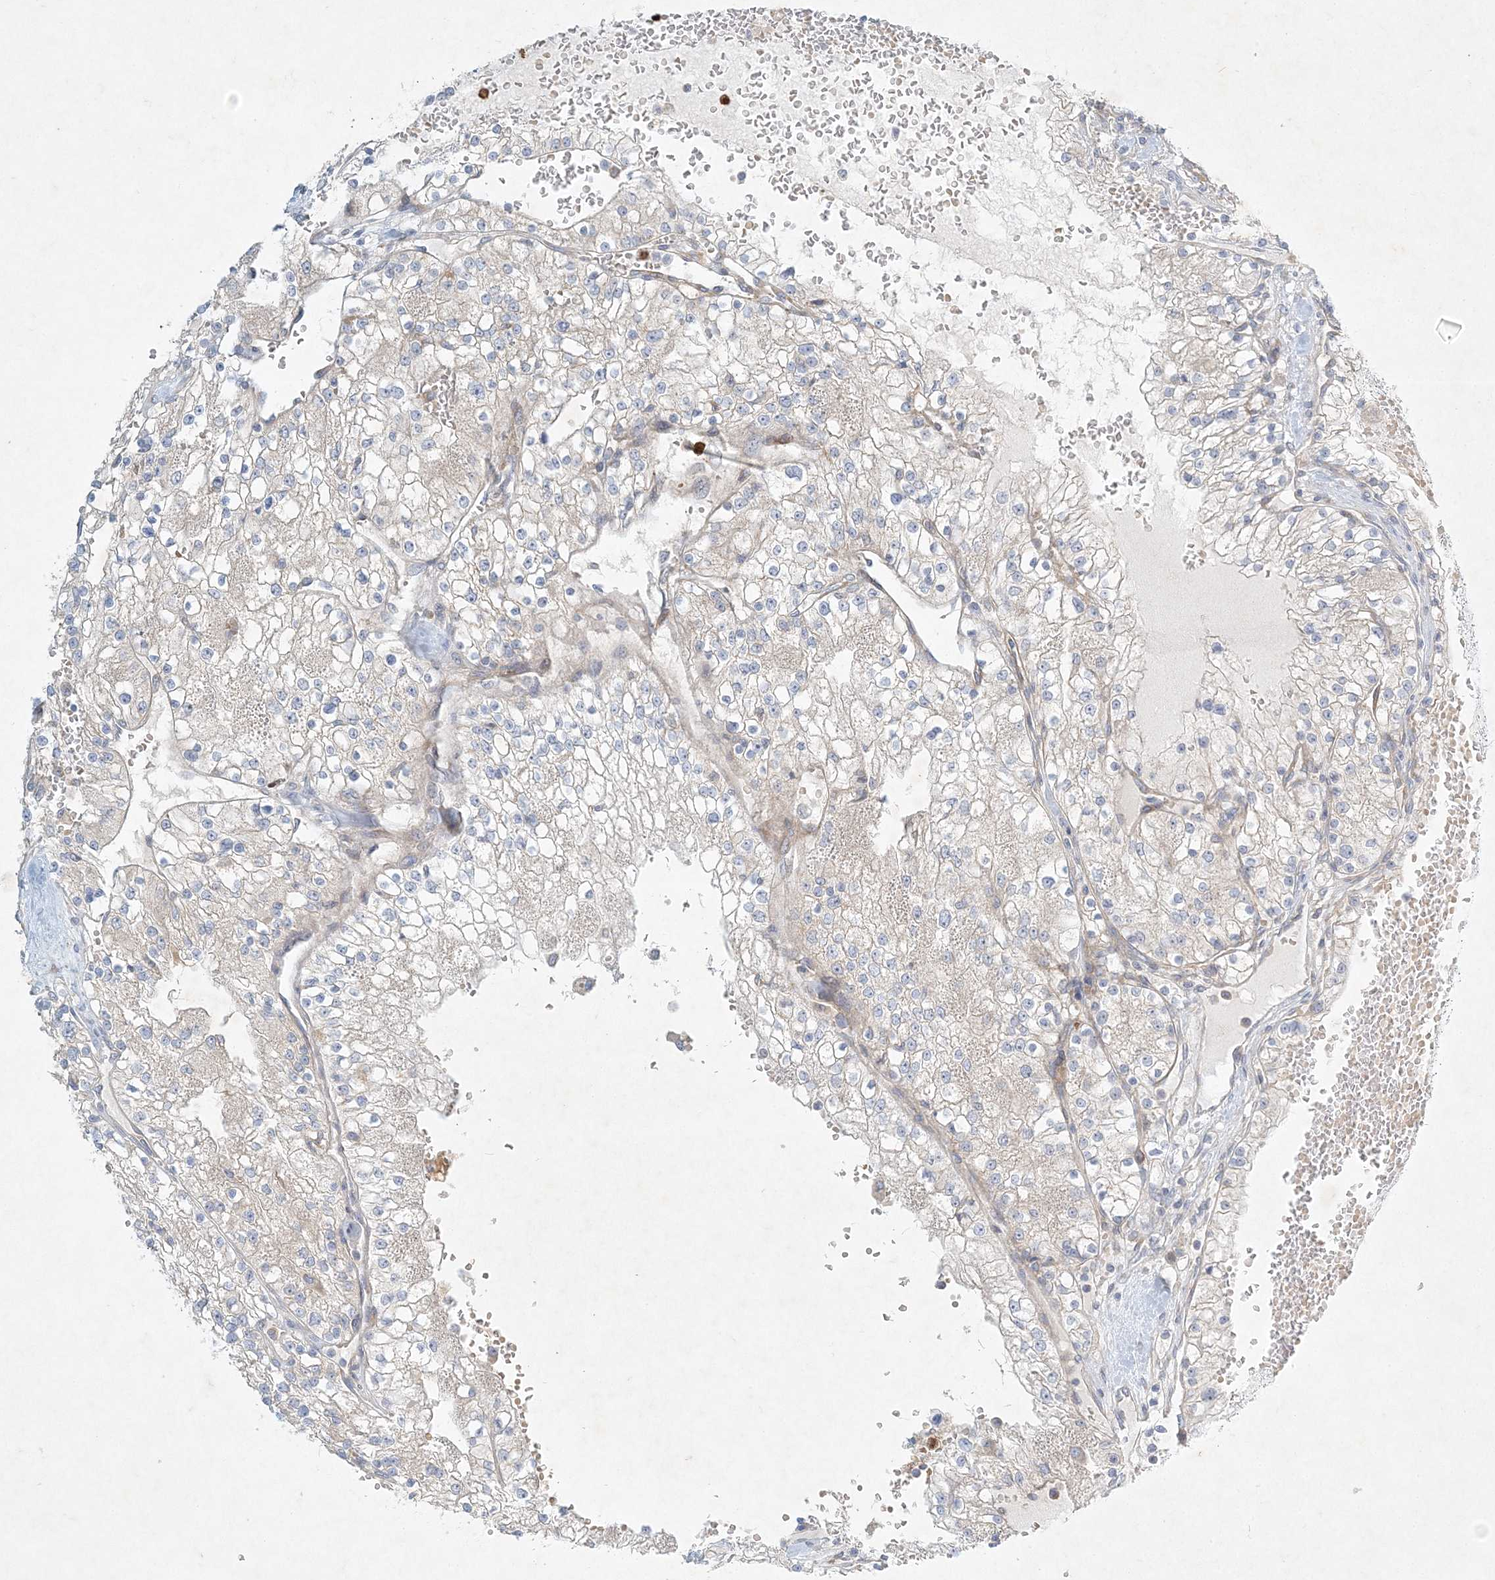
{"staining": {"intensity": "negative", "quantity": "none", "location": "none"}, "tissue": "renal cancer", "cell_type": "Tumor cells", "image_type": "cancer", "snomed": [{"axis": "morphology", "description": "Normal tissue, NOS"}, {"axis": "morphology", "description": "Adenocarcinoma, NOS"}, {"axis": "topography", "description": "Kidney"}], "caption": "Immunohistochemical staining of human adenocarcinoma (renal) displays no significant expression in tumor cells.", "gene": "STK11IP", "patient": {"sex": "male", "age": 68}}